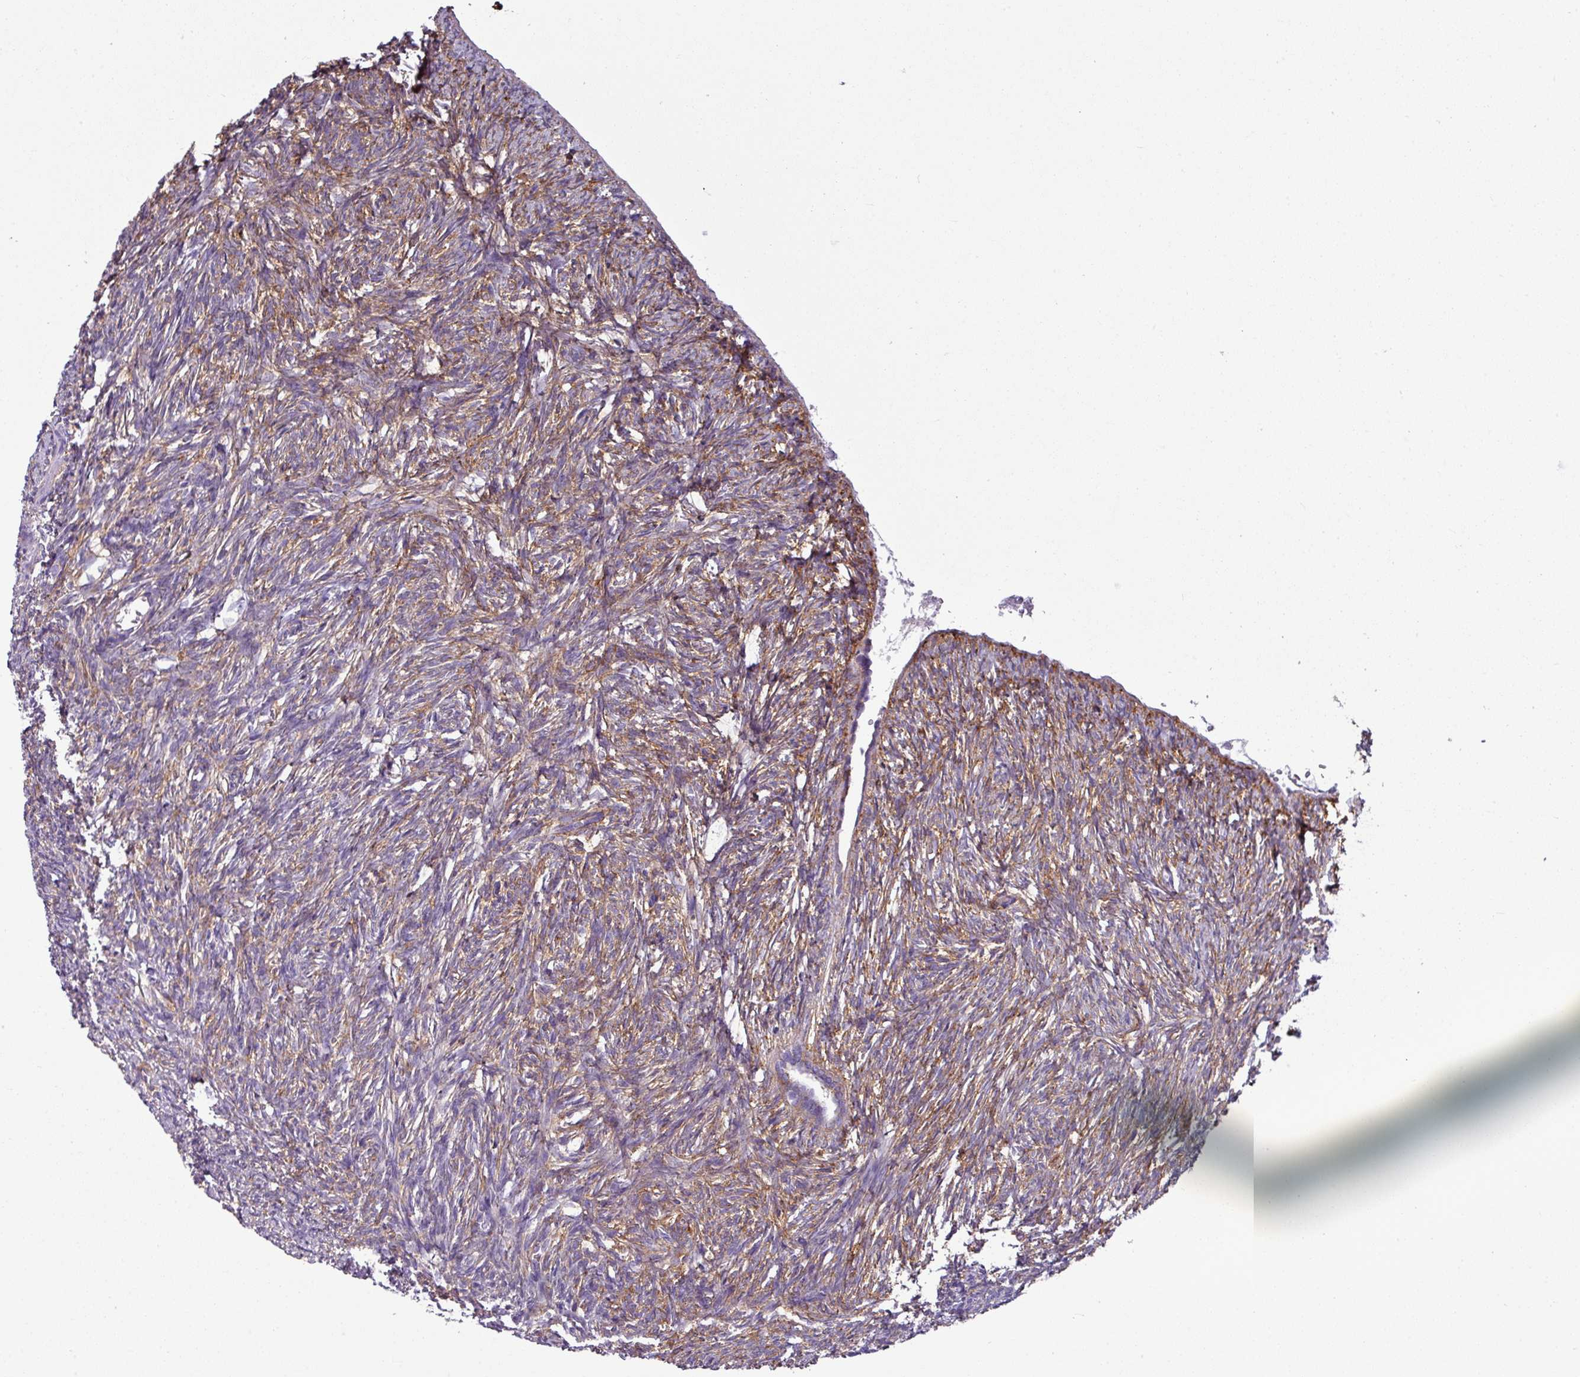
{"staining": {"intensity": "moderate", "quantity": "25%-75%", "location": "cytoplasmic/membranous"}, "tissue": "ovary", "cell_type": "Ovarian stroma cells", "image_type": "normal", "snomed": [{"axis": "morphology", "description": "Normal tissue, NOS"}, {"axis": "topography", "description": "Ovary"}], "caption": "Ovarian stroma cells reveal medium levels of moderate cytoplasmic/membranous expression in about 25%-75% of cells in benign ovary.", "gene": "XNDC1N", "patient": {"sex": "female", "age": 51}}